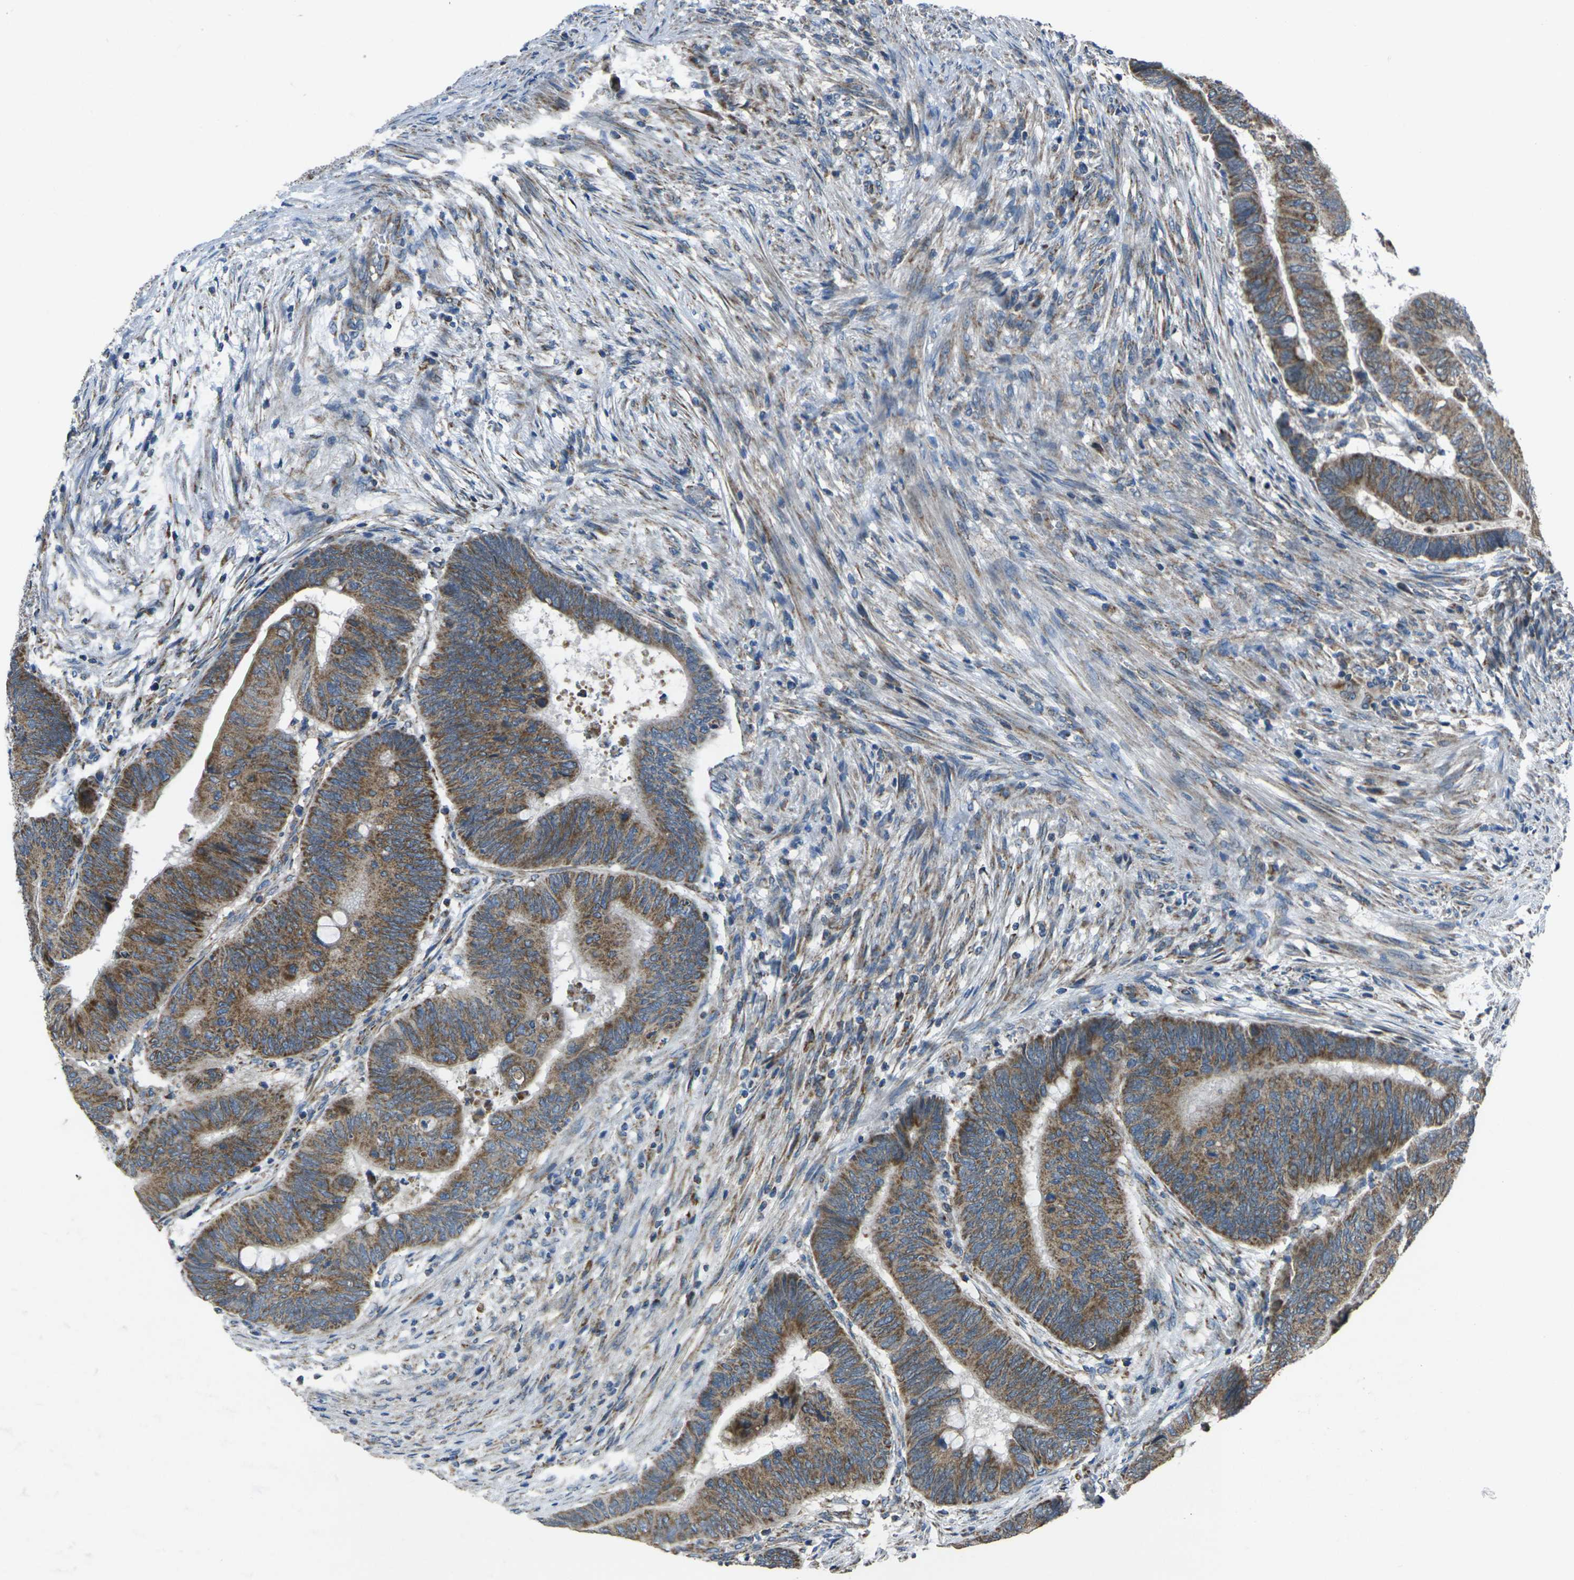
{"staining": {"intensity": "moderate", "quantity": ">75%", "location": "cytoplasmic/membranous"}, "tissue": "colorectal cancer", "cell_type": "Tumor cells", "image_type": "cancer", "snomed": [{"axis": "morphology", "description": "Normal tissue, NOS"}, {"axis": "morphology", "description": "Adenocarcinoma, NOS"}, {"axis": "topography", "description": "Rectum"}, {"axis": "topography", "description": "Peripheral nerve tissue"}], "caption": "Moderate cytoplasmic/membranous protein positivity is seen in about >75% of tumor cells in colorectal cancer.", "gene": "TMEM120B", "patient": {"sex": "male", "age": 92}}